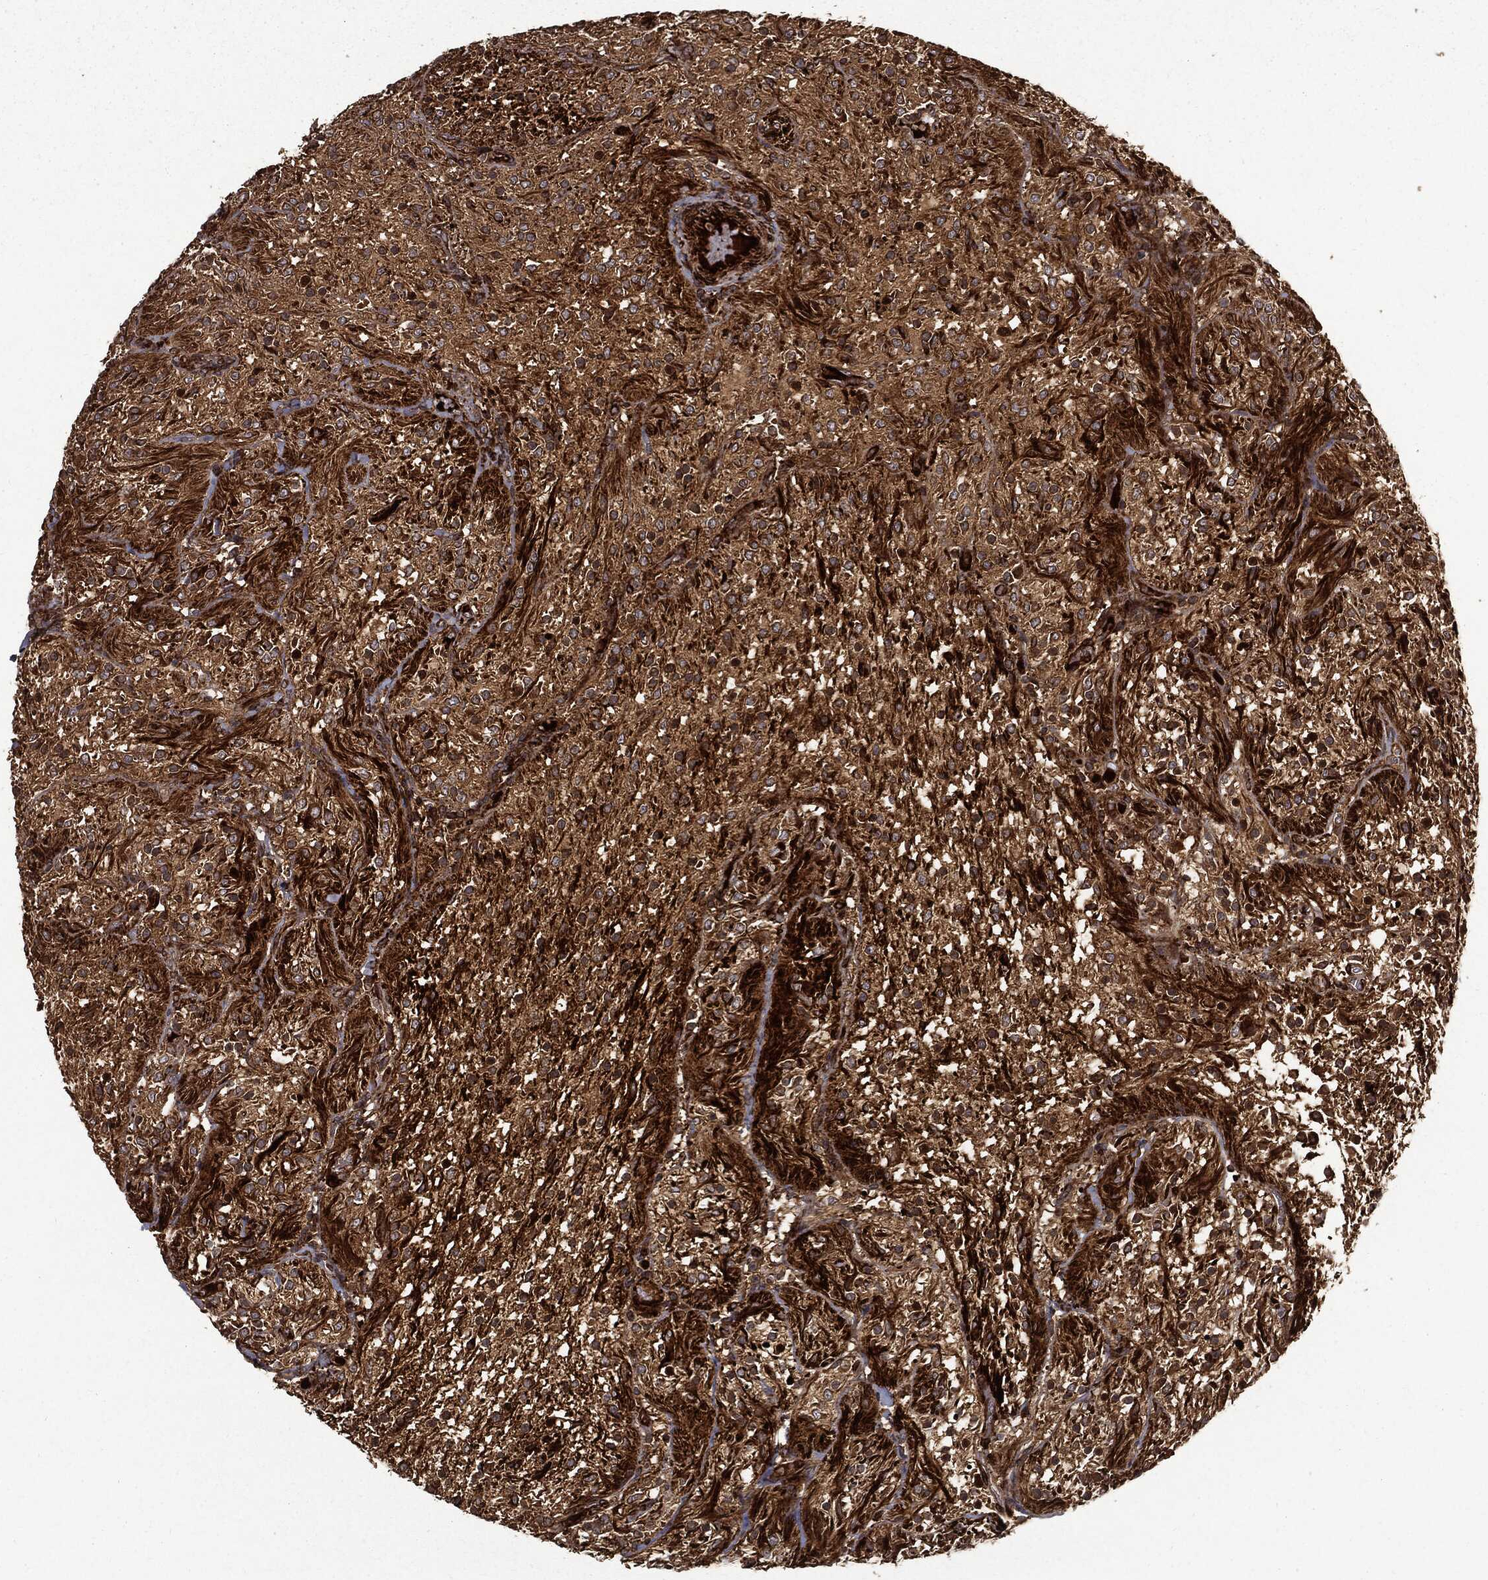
{"staining": {"intensity": "moderate", "quantity": ">75%", "location": "cytoplasmic/membranous"}, "tissue": "glioma", "cell_type": "Tumor cells", "image_type": "cancer", "snomed": [{"axis": "morphology", "description": "Glioma, malignant, Low grade"}, {"axis": "topography", "description": "Brain"}], "caption": "Protein staining exhibits moderate cytoplasmic/membranous staining in about >75% of tumor cells in glioma.", "gene": "HTT", "patient": {"sex": "male", "age": 3}}